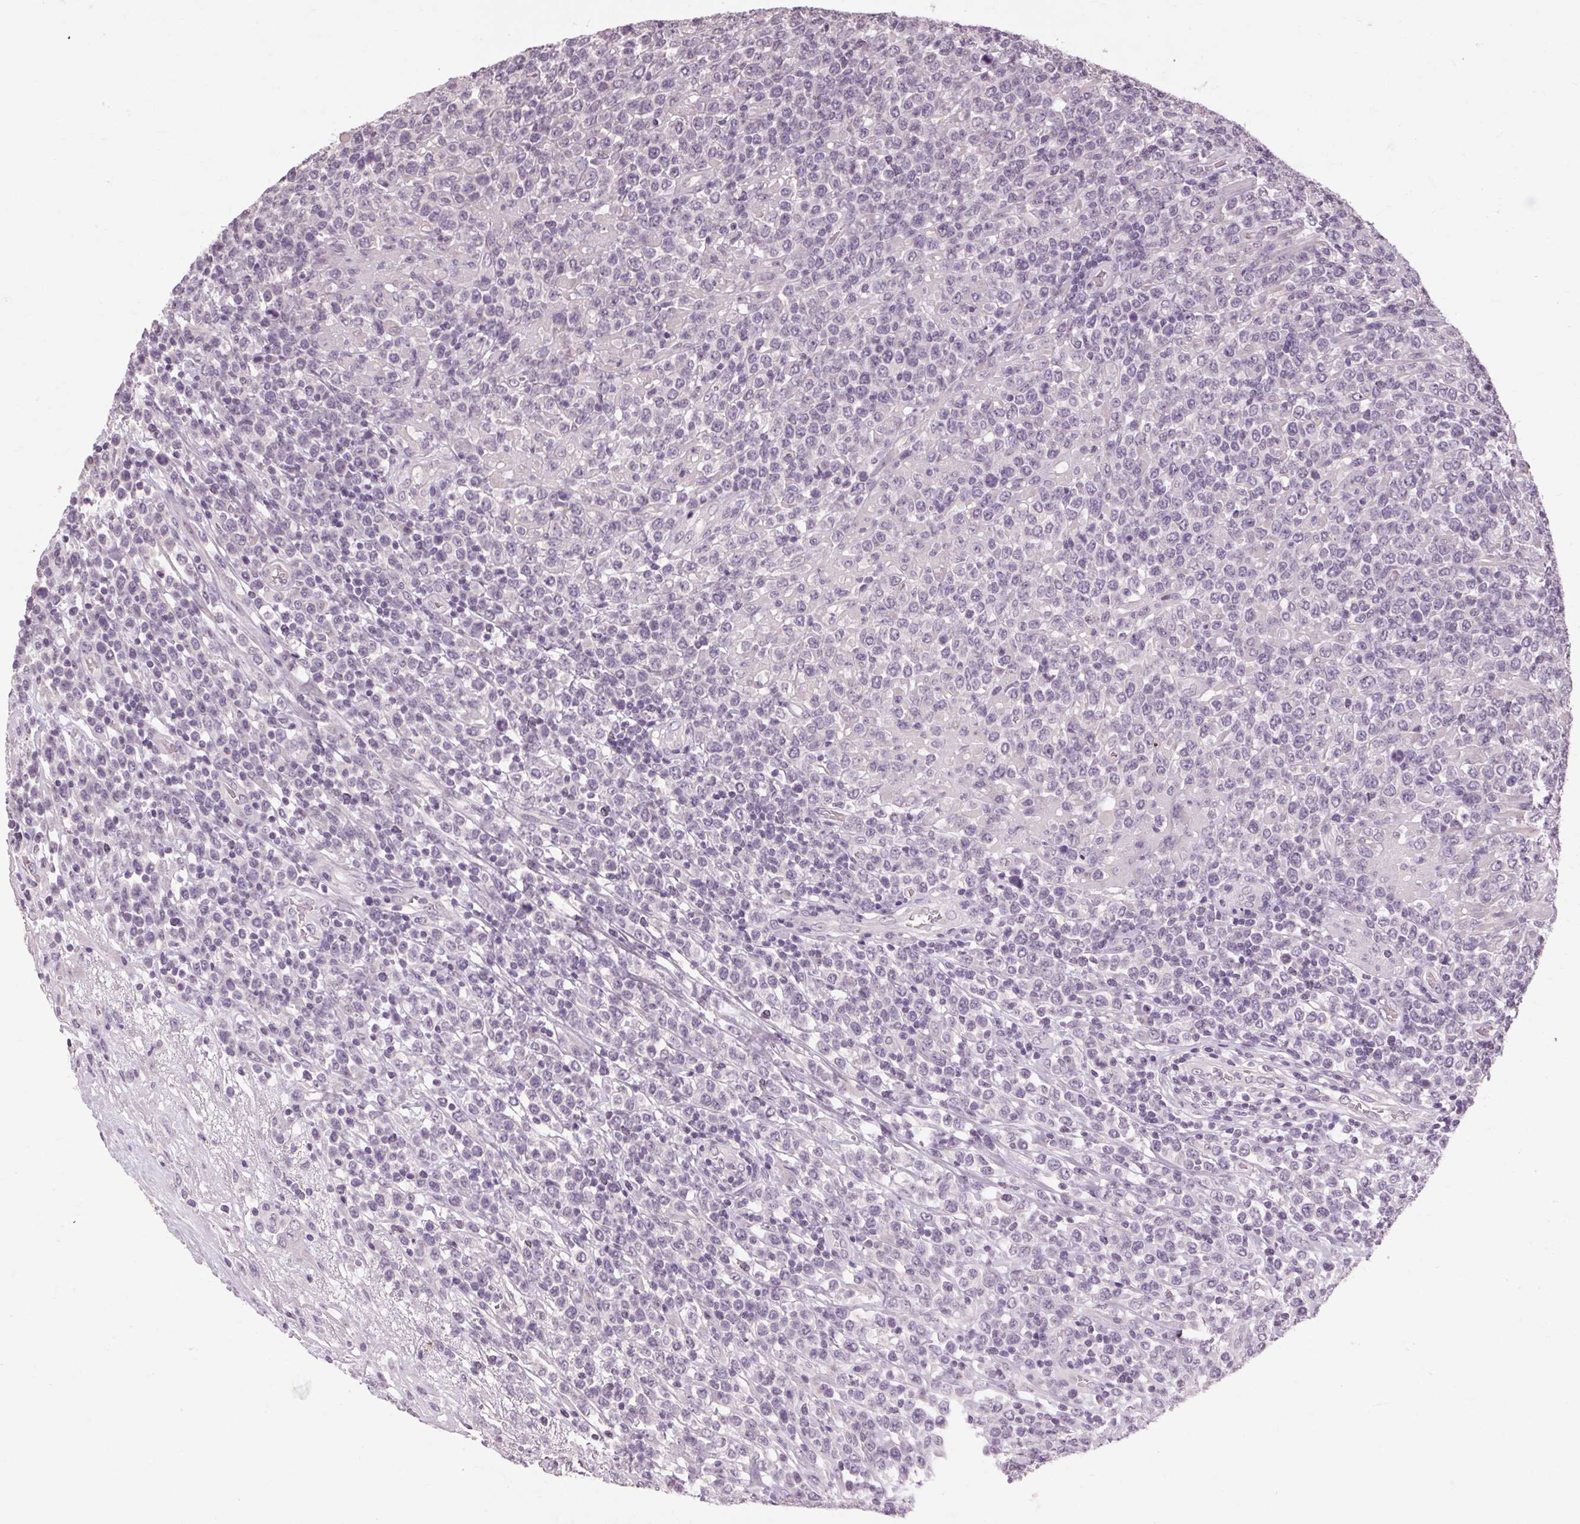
{"staining": {"intensity": "negative", "quantity": "none", "location": "none"}, "tissue": "lymphoma", "cell_type": "Tumor cells", "image_type": "cancer", "snomed": [{"axis": "morphology", "description": "Malignant lymphoma, non-Hodgkin's type, High grade"}, {"axis": "topography", "description": "Soft tissue"}], "caption": "Lymphoma was stained to show a protein in brown. There is no significant staining in tumor cells.", "gene": "POMC", "patient": {"sex": "female", "age": 56}}